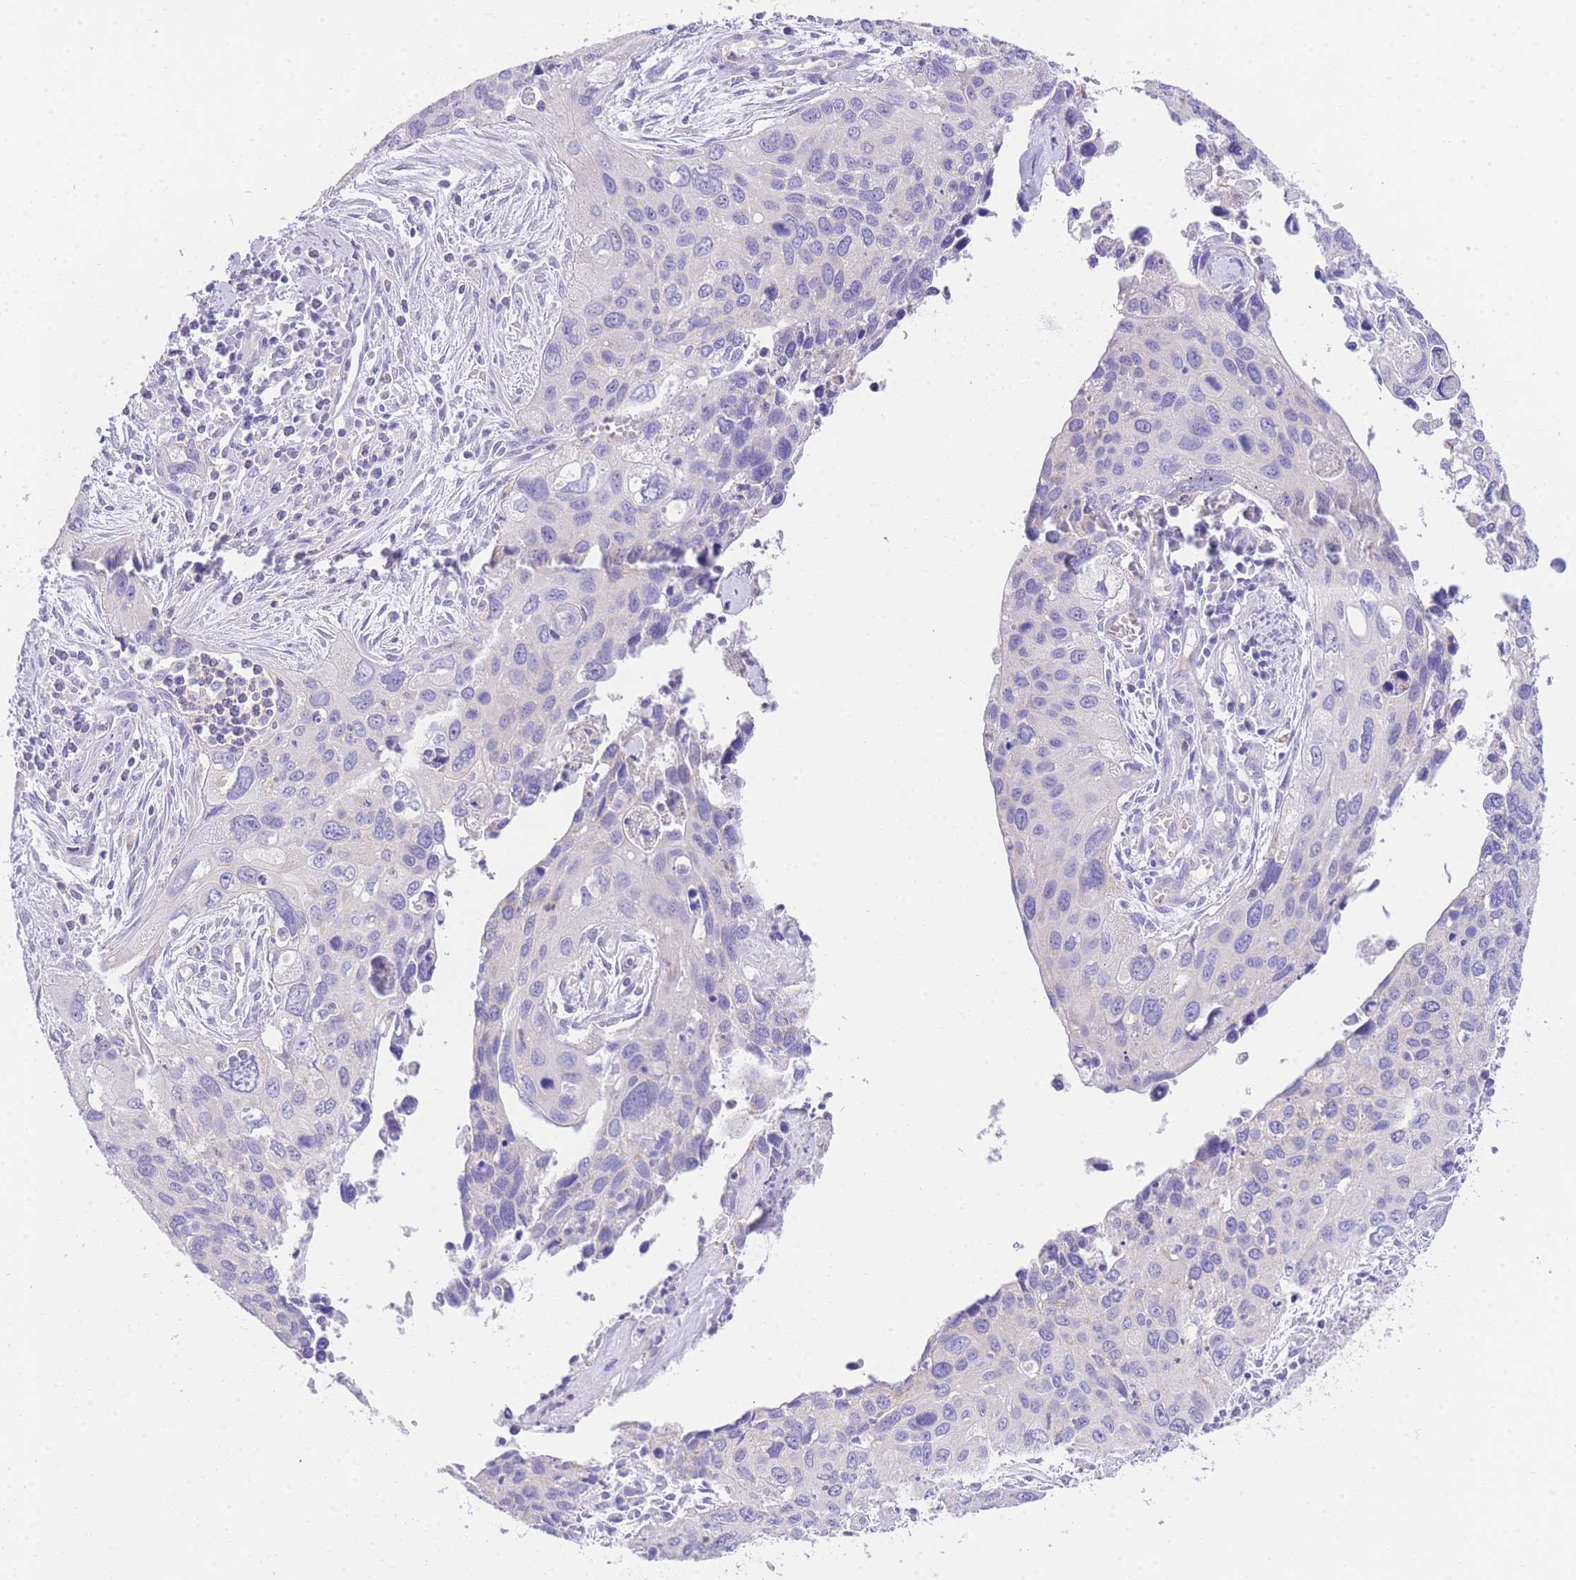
{"staining": {"intensity": "negative", "quantity": "none", "location": "none"}, "tissue": "cervical cancer", "cell_type": "Tumor cells", "image_type": "cancer", "snomed": [{"axis": "morphology", "description": "Squamous cell carcinoma, NOS"}, {"axis": "topography", "description": "Cervix"}], "caption": "Immunohistochemistry of cervical squamous cell carcinoma exhibits no positivity in tumor cells. Nuclei are stained in blue.", "gene": "EPN2", "patient": {"sex": "female", "age": 55}}